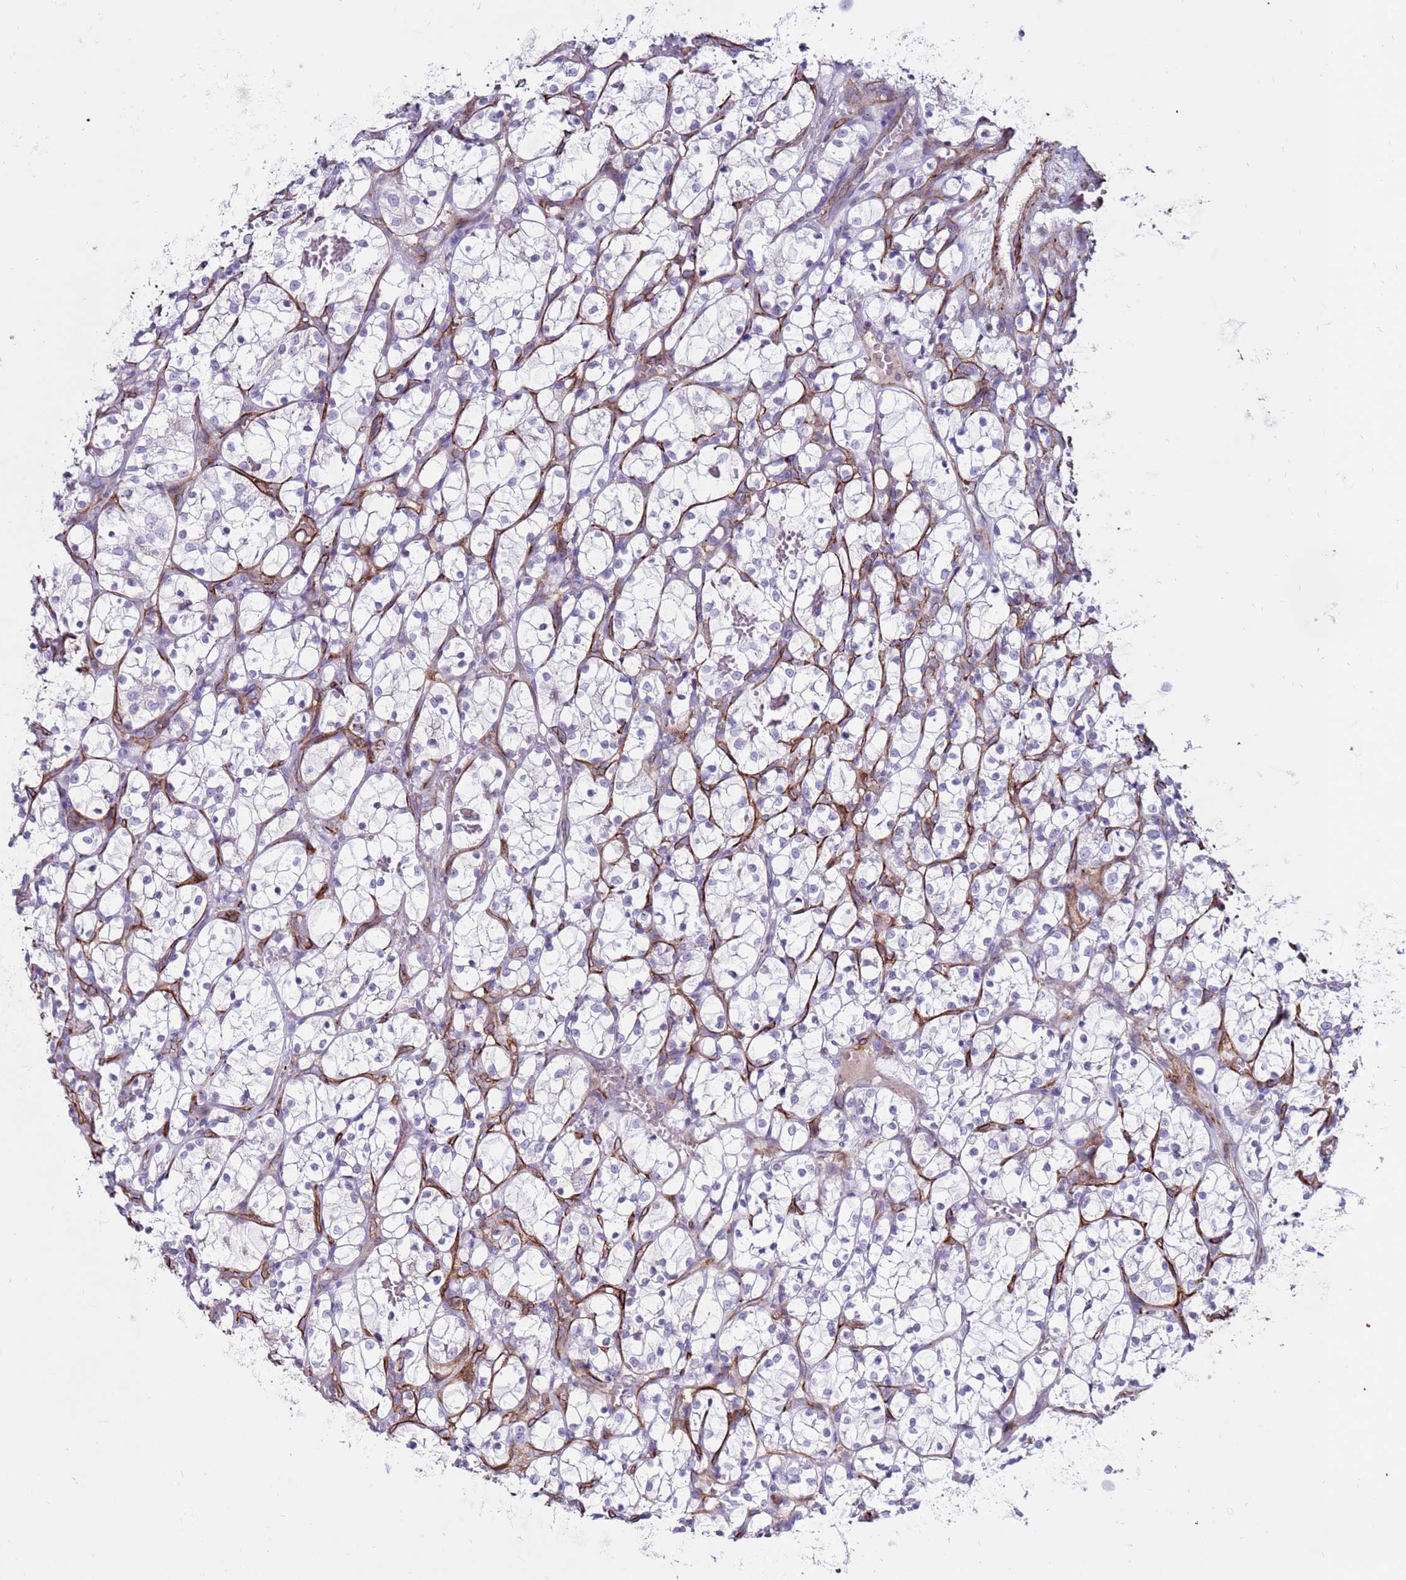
{"staining": {"intensity": "negative", "quantity": "none", "location": "none"}, "tissue": "renal cancer", "cell_type": "Tumor cells", "image_type": "cancer", "snomed": [{"axis": "morphology", "description": "Adenocarcinoma, NOS"}, {"axis": "topography", "description": "Kidney"}], "caption": "Immunohistochemistry (IHC) photomicrograph of renal adenocarcinoma stained for a protein (brown), which shows no positivity in tumor cells.", "gene": "CLEC4M", "patient": {"sex": "female", "age": 69}}